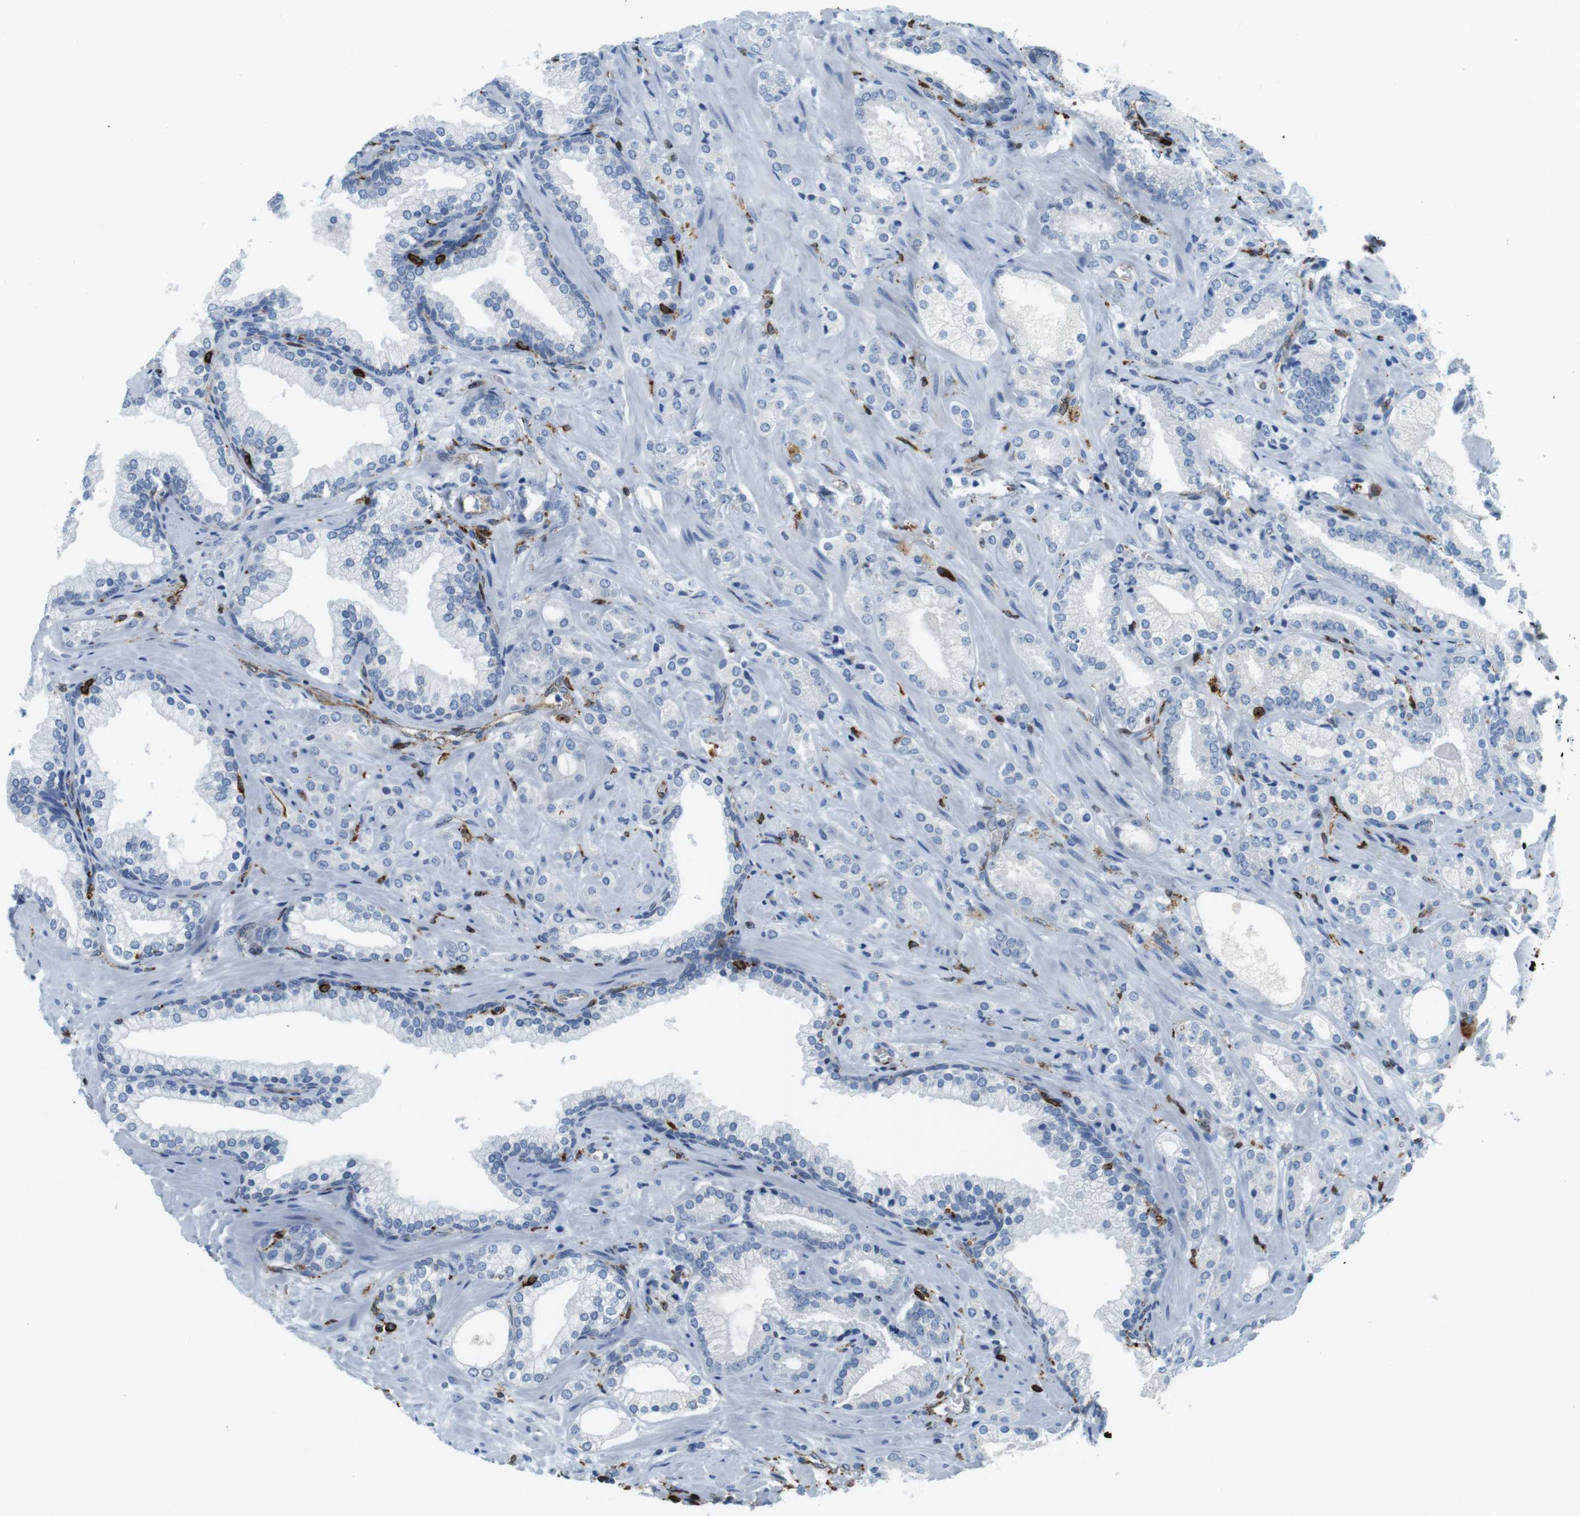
{"staining": {"intensity": "negative", "quantity": "none", "location": "none"}, "tissue": "prostate cancer", "cell_type": "Tumor cells", "image_type": "cancer", "snomed": [{"axis": "morphology", "description": "Adenocarcinoma, High grade"}, {"axis": "topography", "description": "Prostate"}], "caption": "Prostate adenocarcinoma (high-grade) was stained to show a protein in brown. There is no significant positivity in tumor cells.", "gene": "CIITA", "patient": {"sex": "male", "age": 64}}